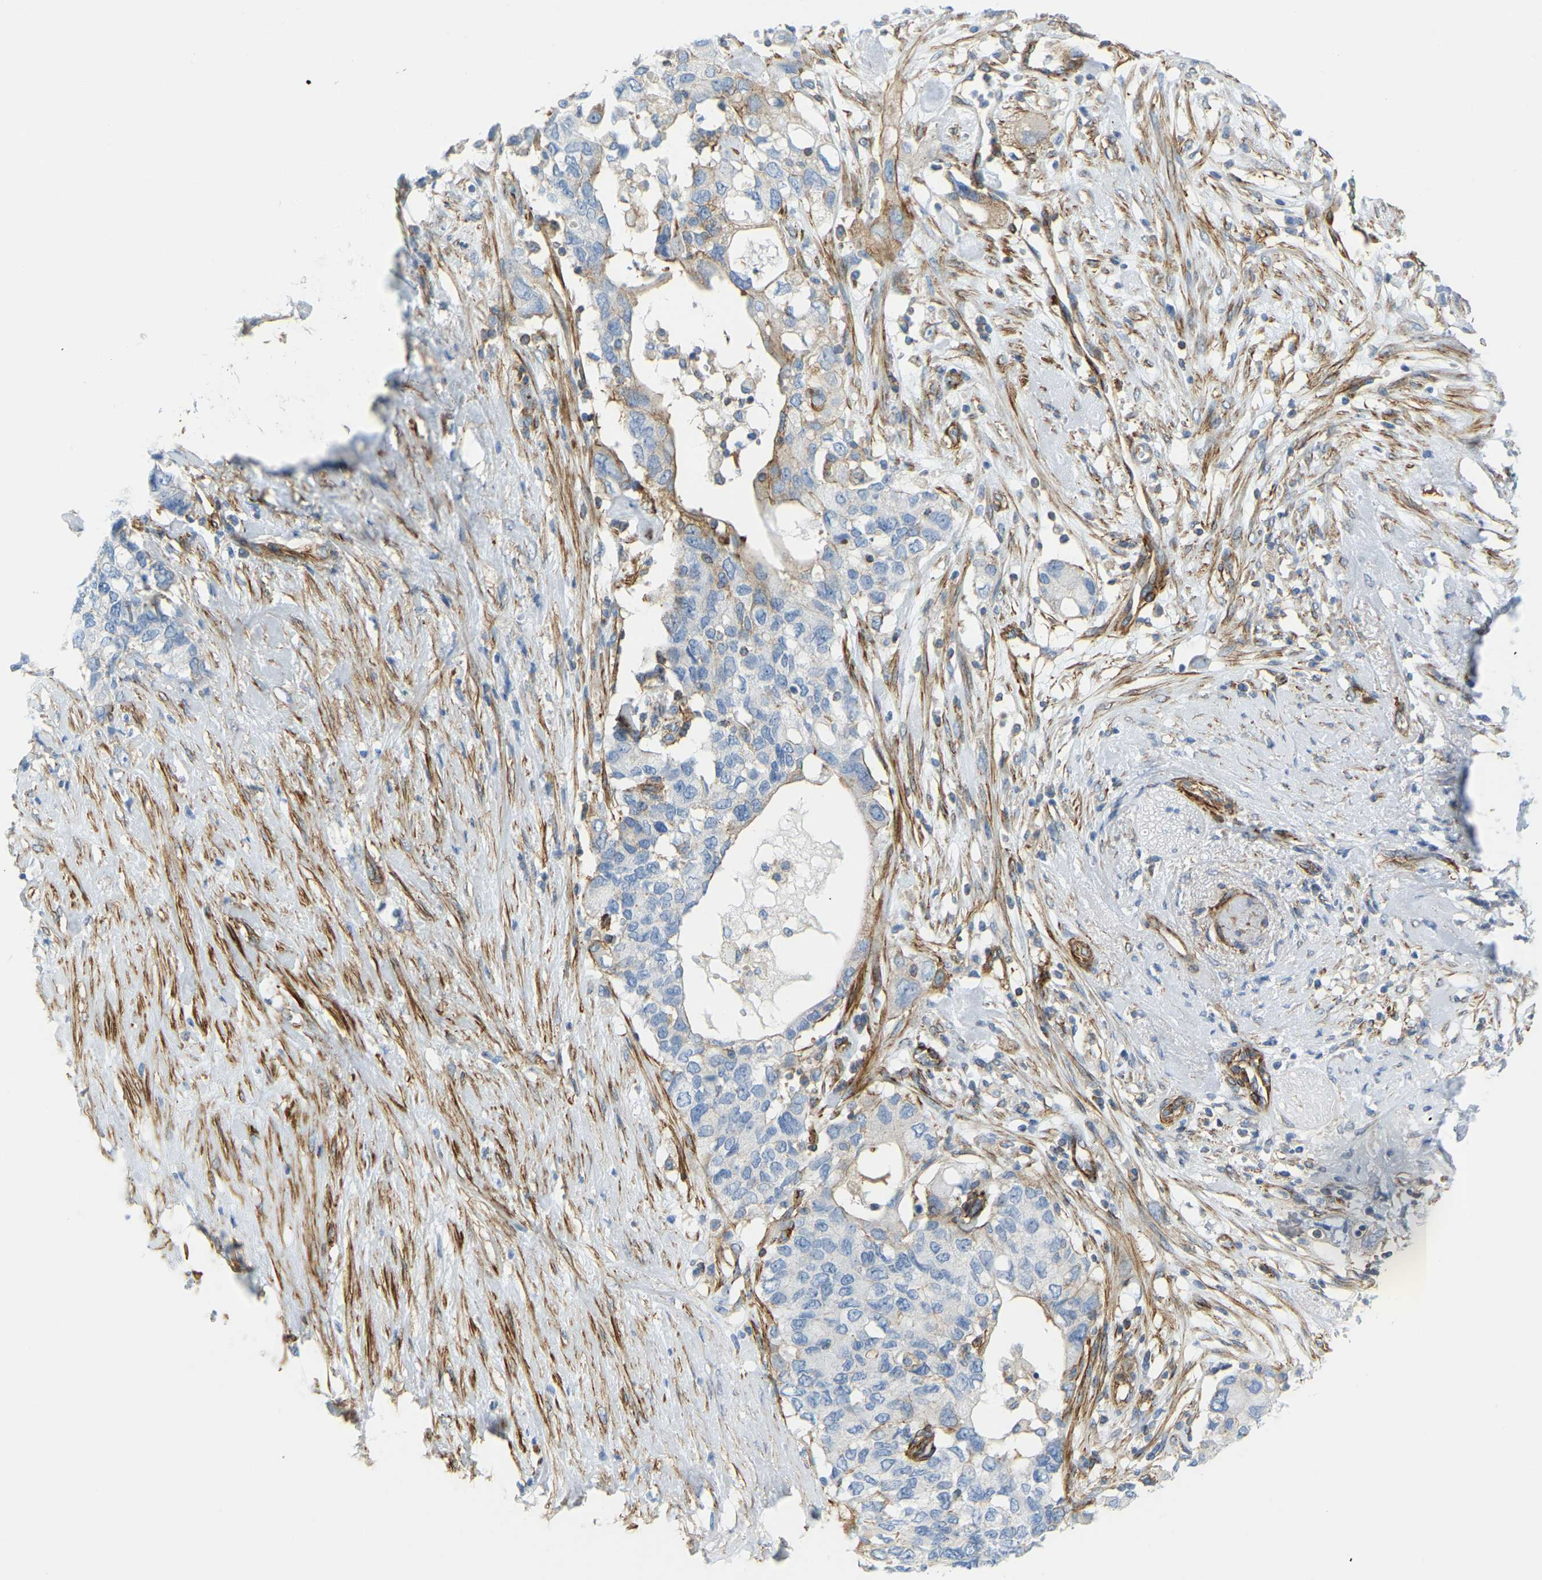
{"staining": {"intensity": "moderate", "quantity": "<25%", "location": "cytoplasmic/membranous"}, "tissue": "pancreatic cancer", "cell_type": "Tumor cells", "image_type": "cancer", "snomed": [{"axis": "morphology", "description": "Adenocarcinoma, NOS"}, {"axis": "topography", "description": "Pancreas"}], "caption": "Protein staining by immunohistochemistry exhibits moderate cytoplasmic/membranous expression in about <25% of tumor cells in pancreatic cancer.", "gene": "MYL3", "patient": {"sex": "female", "age": 56}}